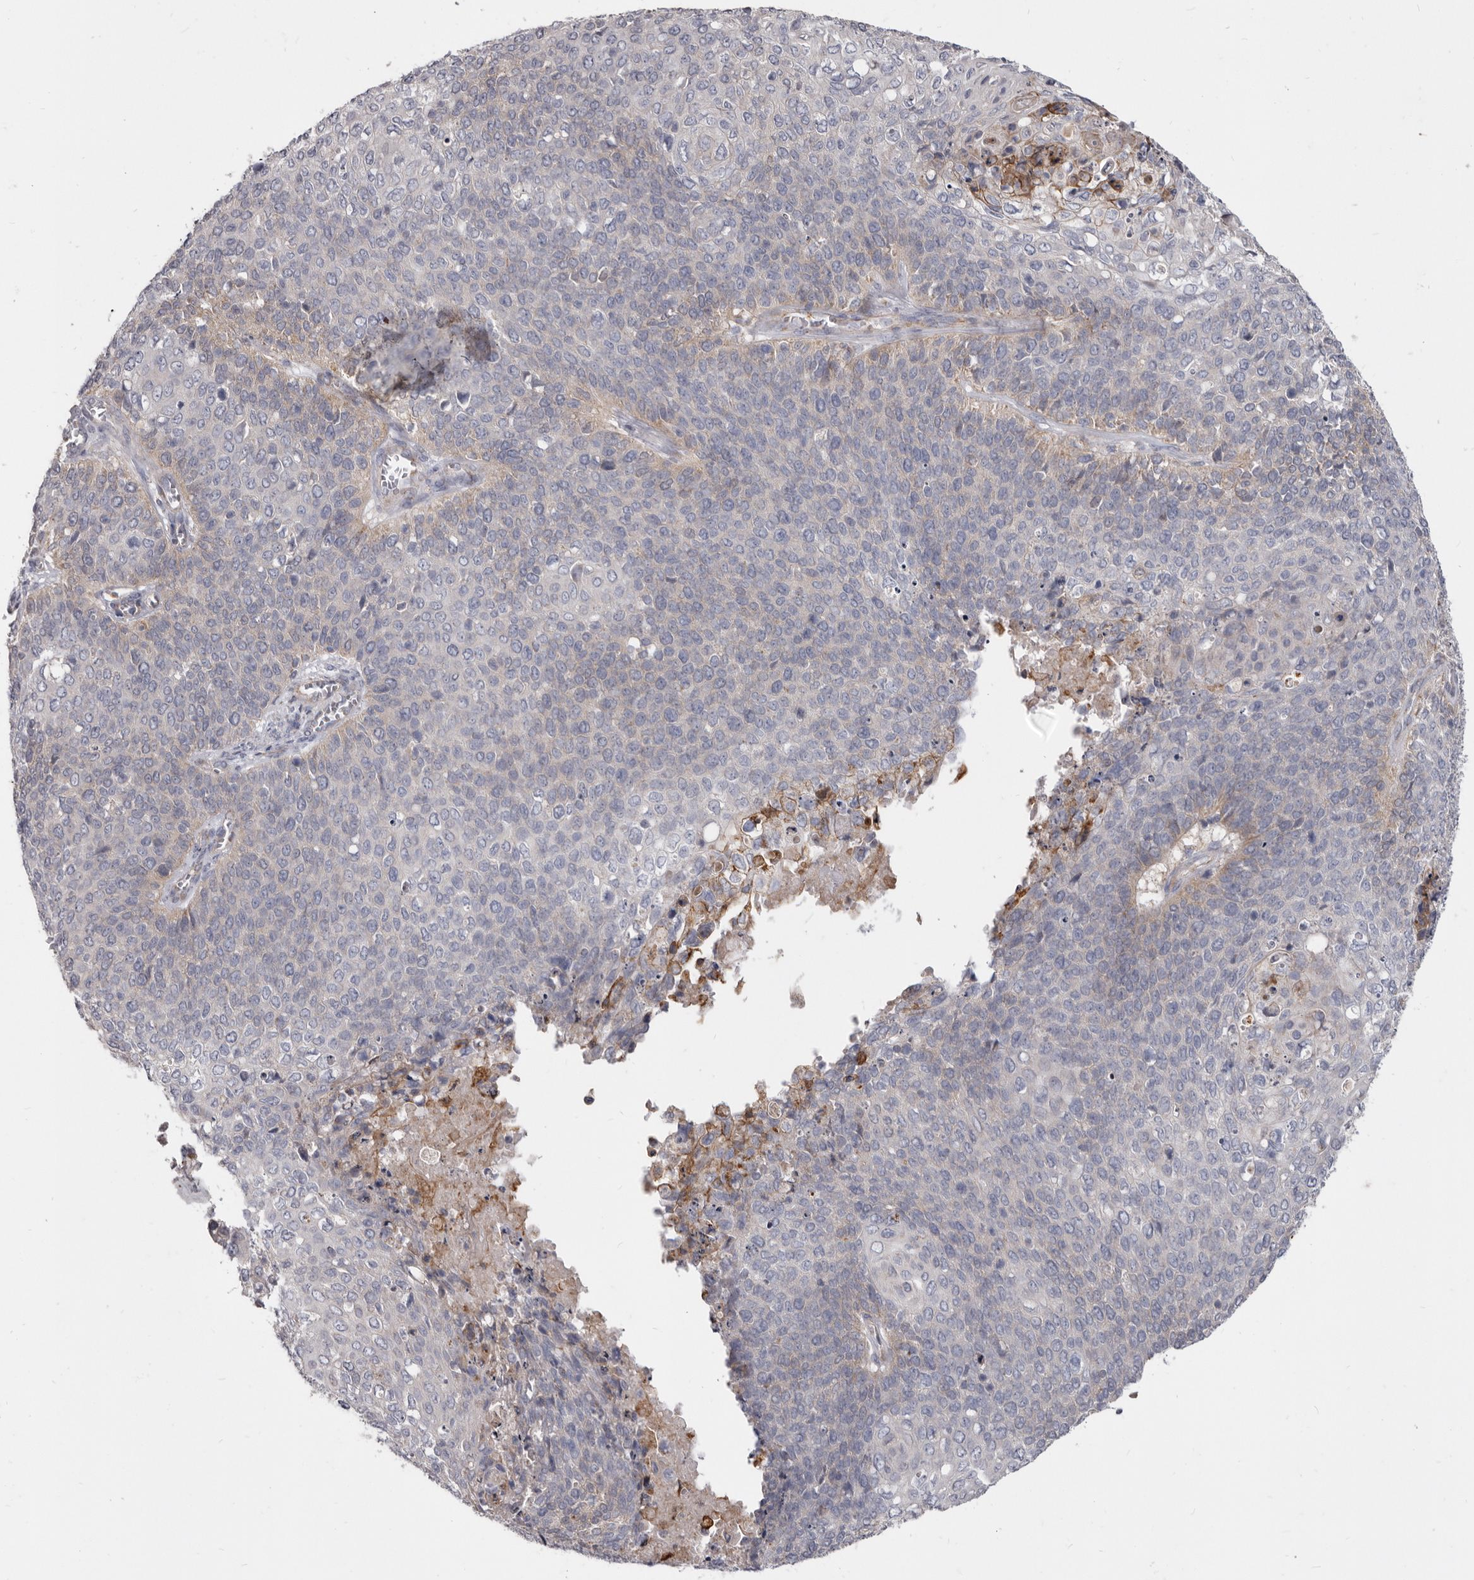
{"staining": {"intensity": "weak", "quantity": "<25%", "location": "cytoplasmic/membranous"}, "tissue": "cervical cancer", "cell_type": "Tumor cells", "image_type": "cancer", "snomed": [{"axis": "morphology", "description": "Squamous cell carcinoma, NOS"}, {"axis": "topography", "description": "Cervix"}], "caption": "High power microscopy photomicrograph of an immunohistochemistry photomicrograph of cervical cancer, revealing no significant staining in tumor cells.", "gene": "FMO2", "patient": {"sex": "female", "age": 39}}